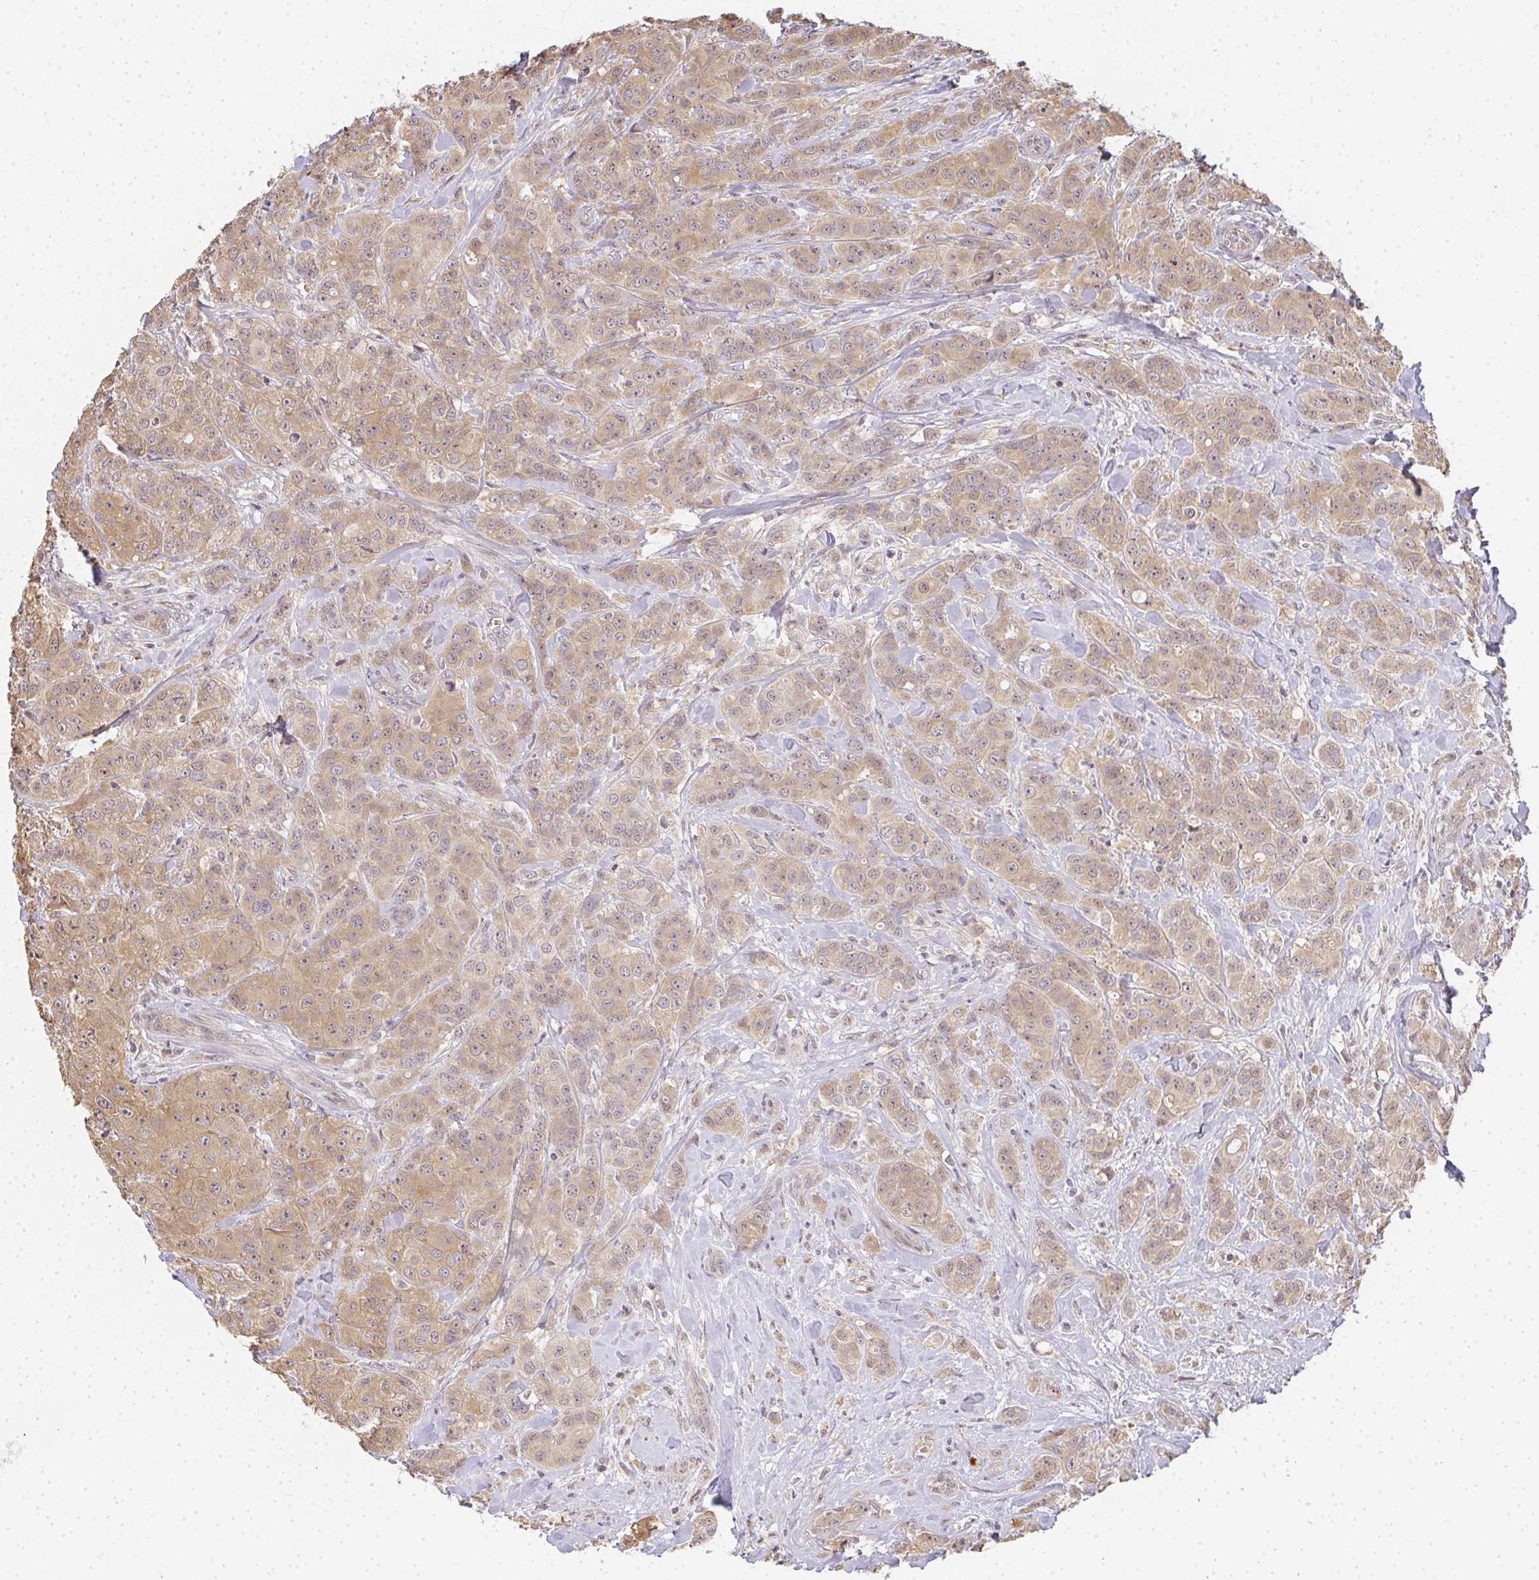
{"staining": {"intensity": "weak", "quantity": ">75%", "location": "cytoplasmic/membranous"}, "tissue": "breast cancer", "cell_type": "Tumor cells", "image_type": "cancer", "snomed": [{"axis": "morphology", "description": "Normal tissue, NOS"}, {"axis": "morphology", "description": "Duct carcinoma"}, {"axis": "topography", "description": "Breast"}], "caption": "IHC (DAB) staining of breast cancer (infiltrating ductal carcinoma) demonstrates weak cytoplasmic/membranous protein staining in about >75% of tumor cells.", "gene": "SLC35B3", "patient": {"sex": "female", "age": 43}}